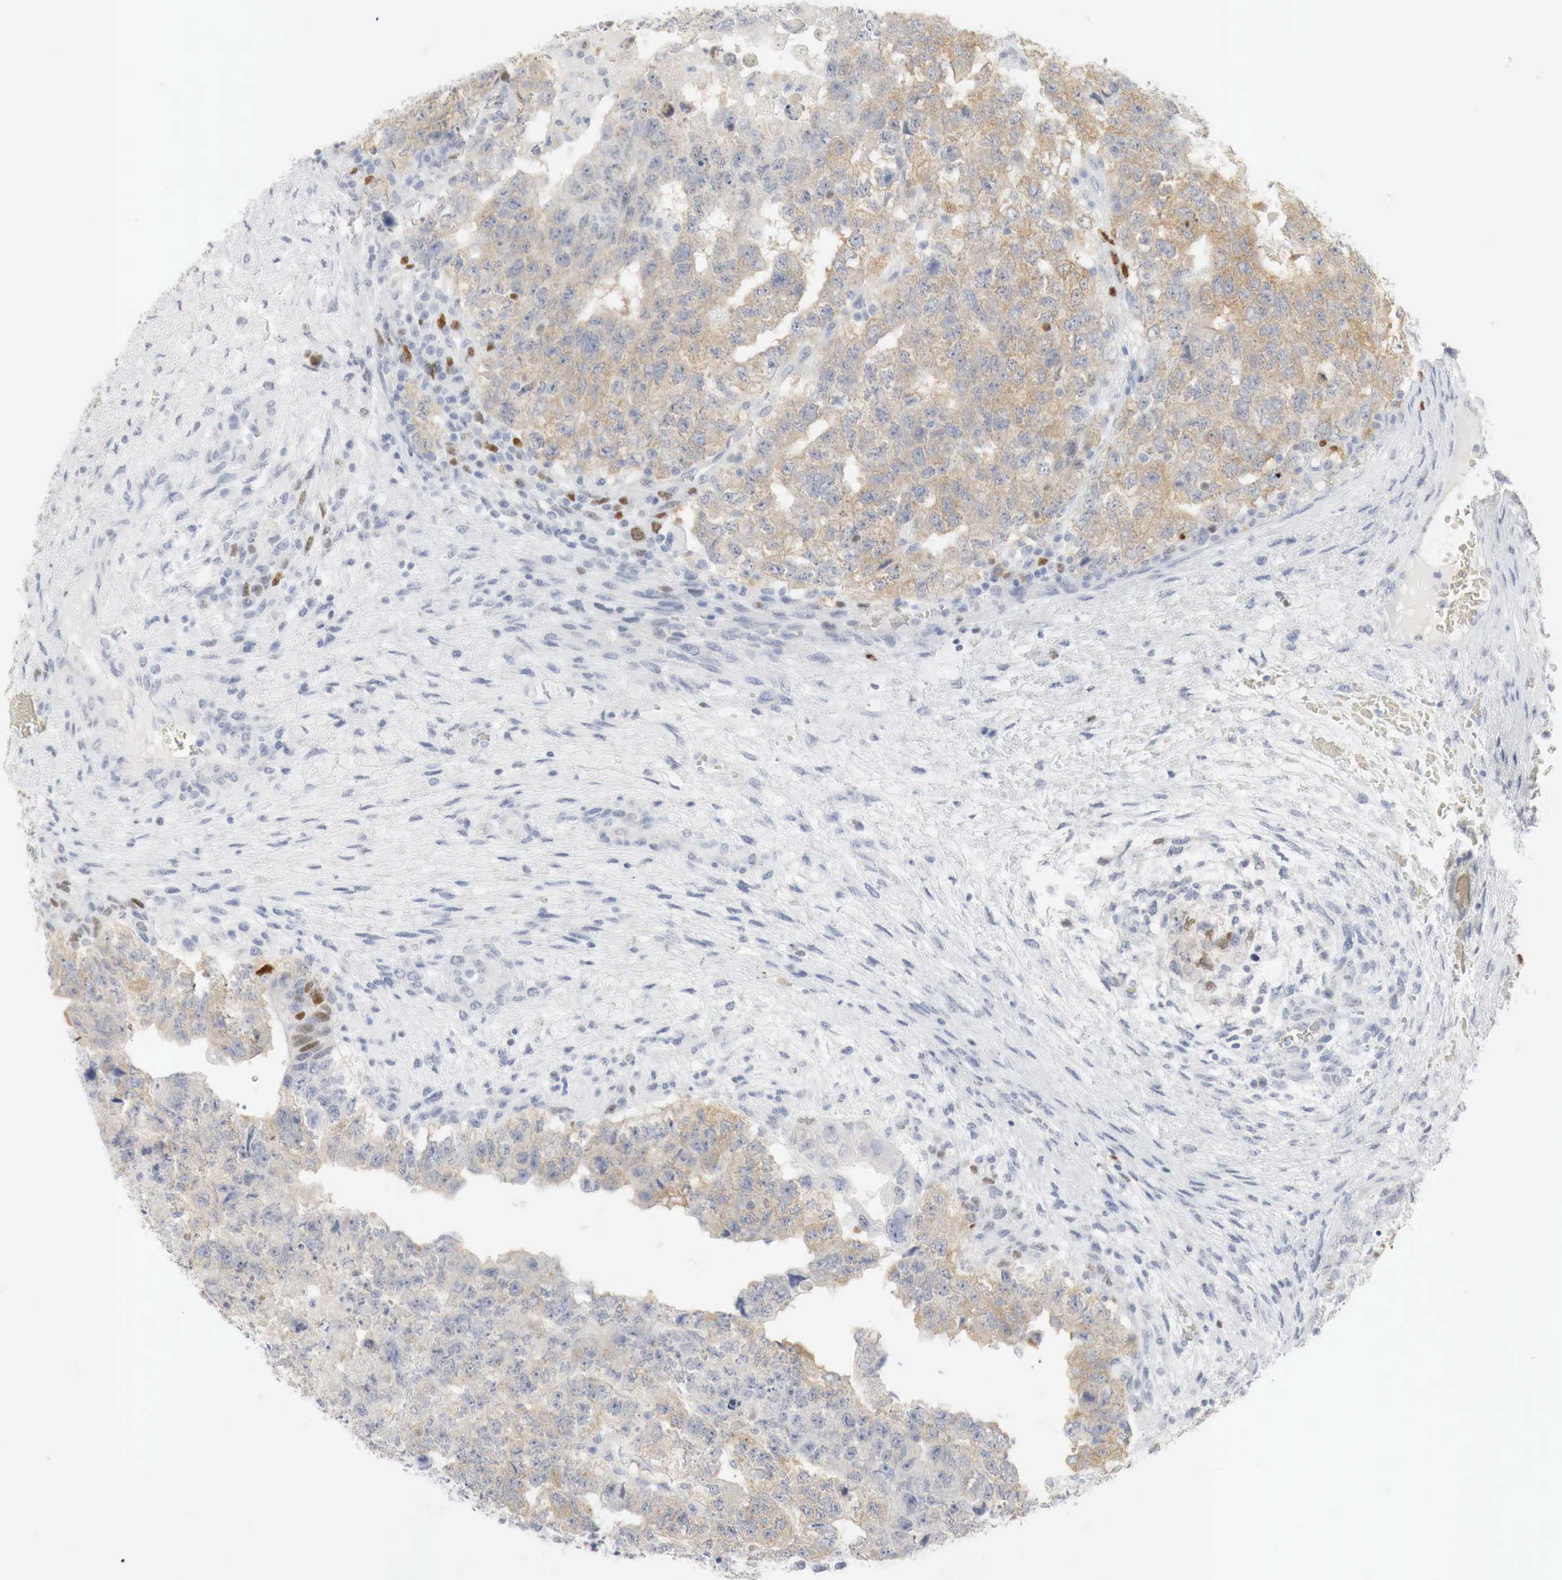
{"staining": {"intensity": "moderate", "quantity": "25%-75%", "location": "cytoplasmic/membranous"}, "tissue": "testis cancer", "cell_type": "Tumor cells", "image_type": "cancer", "snomed": [{"axis": "morphology", "description": "Carcinoma, Embryonal, NOS"}, {"axis": "topography", "description": "Testis"}], "caption": "Immunohistochemistry (DAB) staining of embryonal carcinoma (testis) exhibits moderate cytoplasmic/membranous protein expression in approximately 25%-75% of tumor cells. (DAB IHC with brightfield microscopy, high magnification).", "gene": "TP63", "patient": {"sex": "male", "age": 36}}